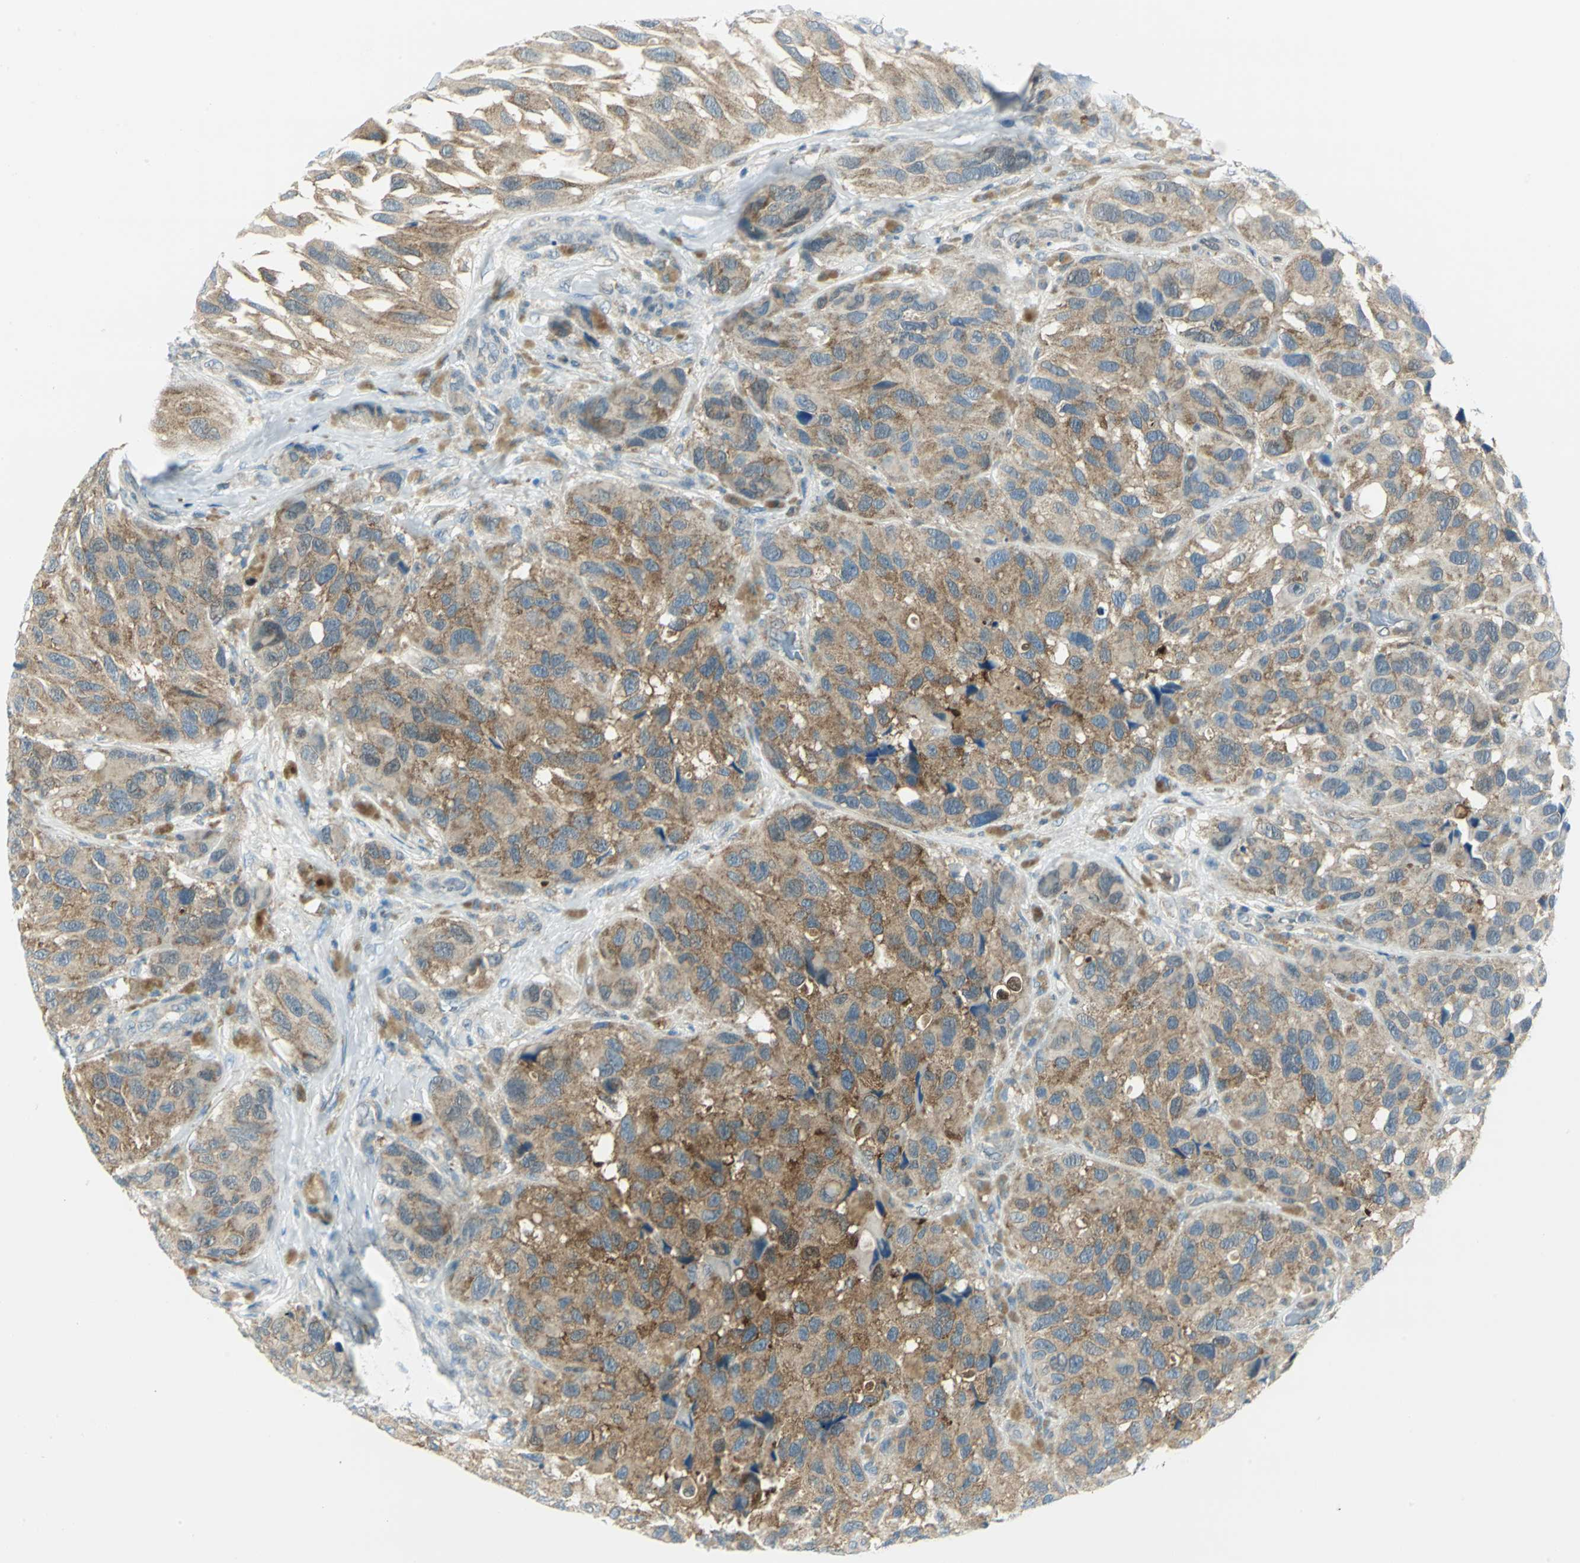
{"staining": {"intensity": "moderate", "quantity": ">75%", "location": "cytoplasmic/membranous"}, "tissue": "melanoma", "cell_type": "Tumor cells", "image_type": "cancer", "snomed": [{"axis": "morphology", "description": "Malignant melanoma, NOS"}, {"axis": "topography", "description": "Skin"}], "caption": "A histopathology image showing moderate cytoplasmic/membranous staining in about >75% of tumor cells in melanoma, as visualized by brown immunohistochemical staining.", "gene": "ALDOA", "patient": {"sex": "female", "age": 73}}